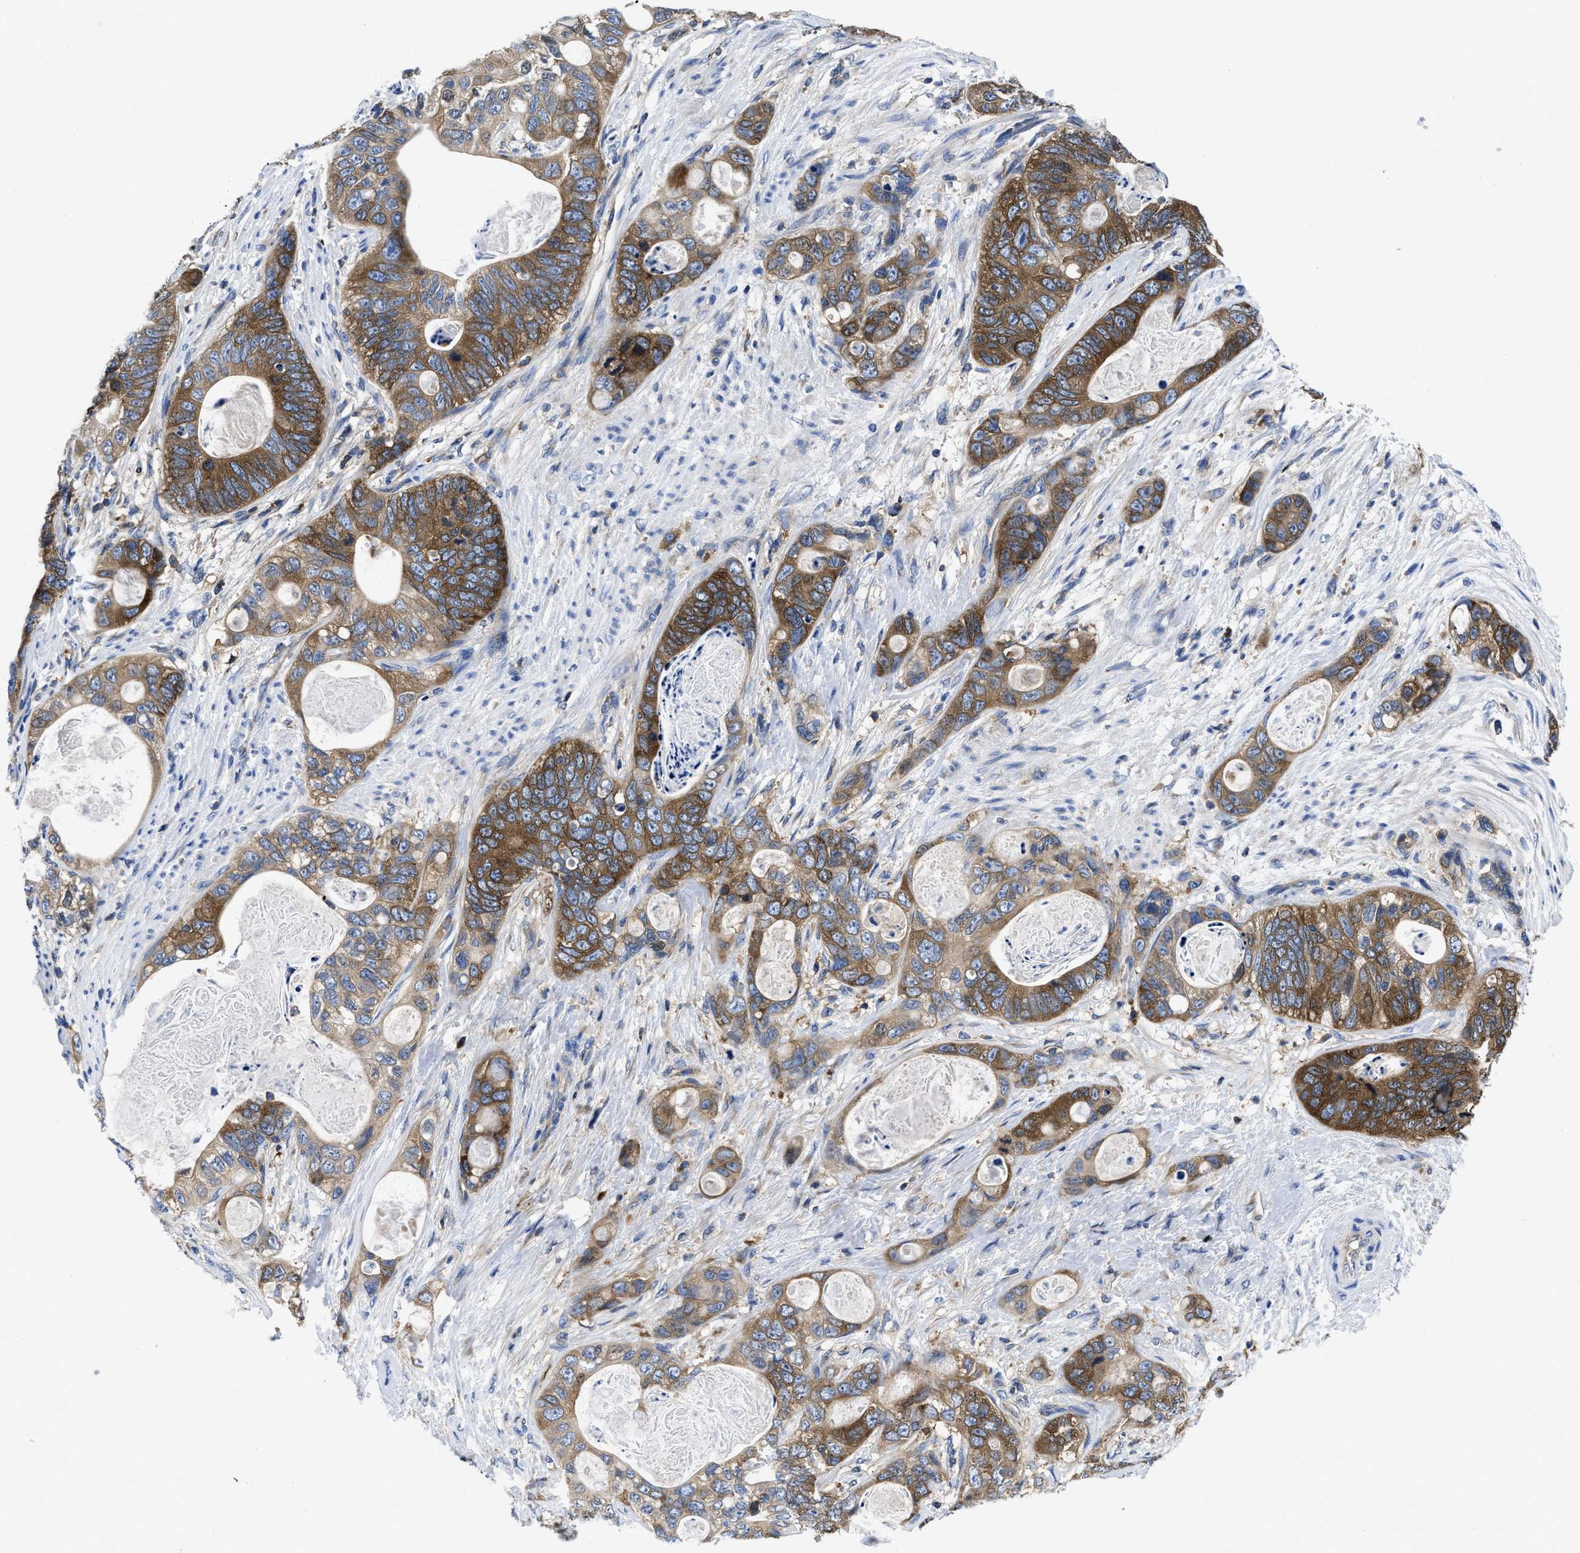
{"staining": {"intensity": "moderate", "quantity": ">75%", "location": "cytoplasmic/membranous"}, "tissue": "stomach cancer", "cell_type": "Tumor cells", "image_type": "cancer", "snomed": [{"axis": "morphology", "description": "Normal tissue, NOS"}, {"axis": "morphology", "description": "Adenocarcinoma, NOS"}, {"axis": "topography", "description": "Stomach"}], "caption": "Stomach cancer (adenocarcinoma) was stained to show a protein in brown. There is medium levels of moderate cytoplasmic/membranous expression in approximately >75% of tumor cells. Nuclei are stained in blue.", "gene": "YARS1", "patient": {"sex": "female", "age": 89}}